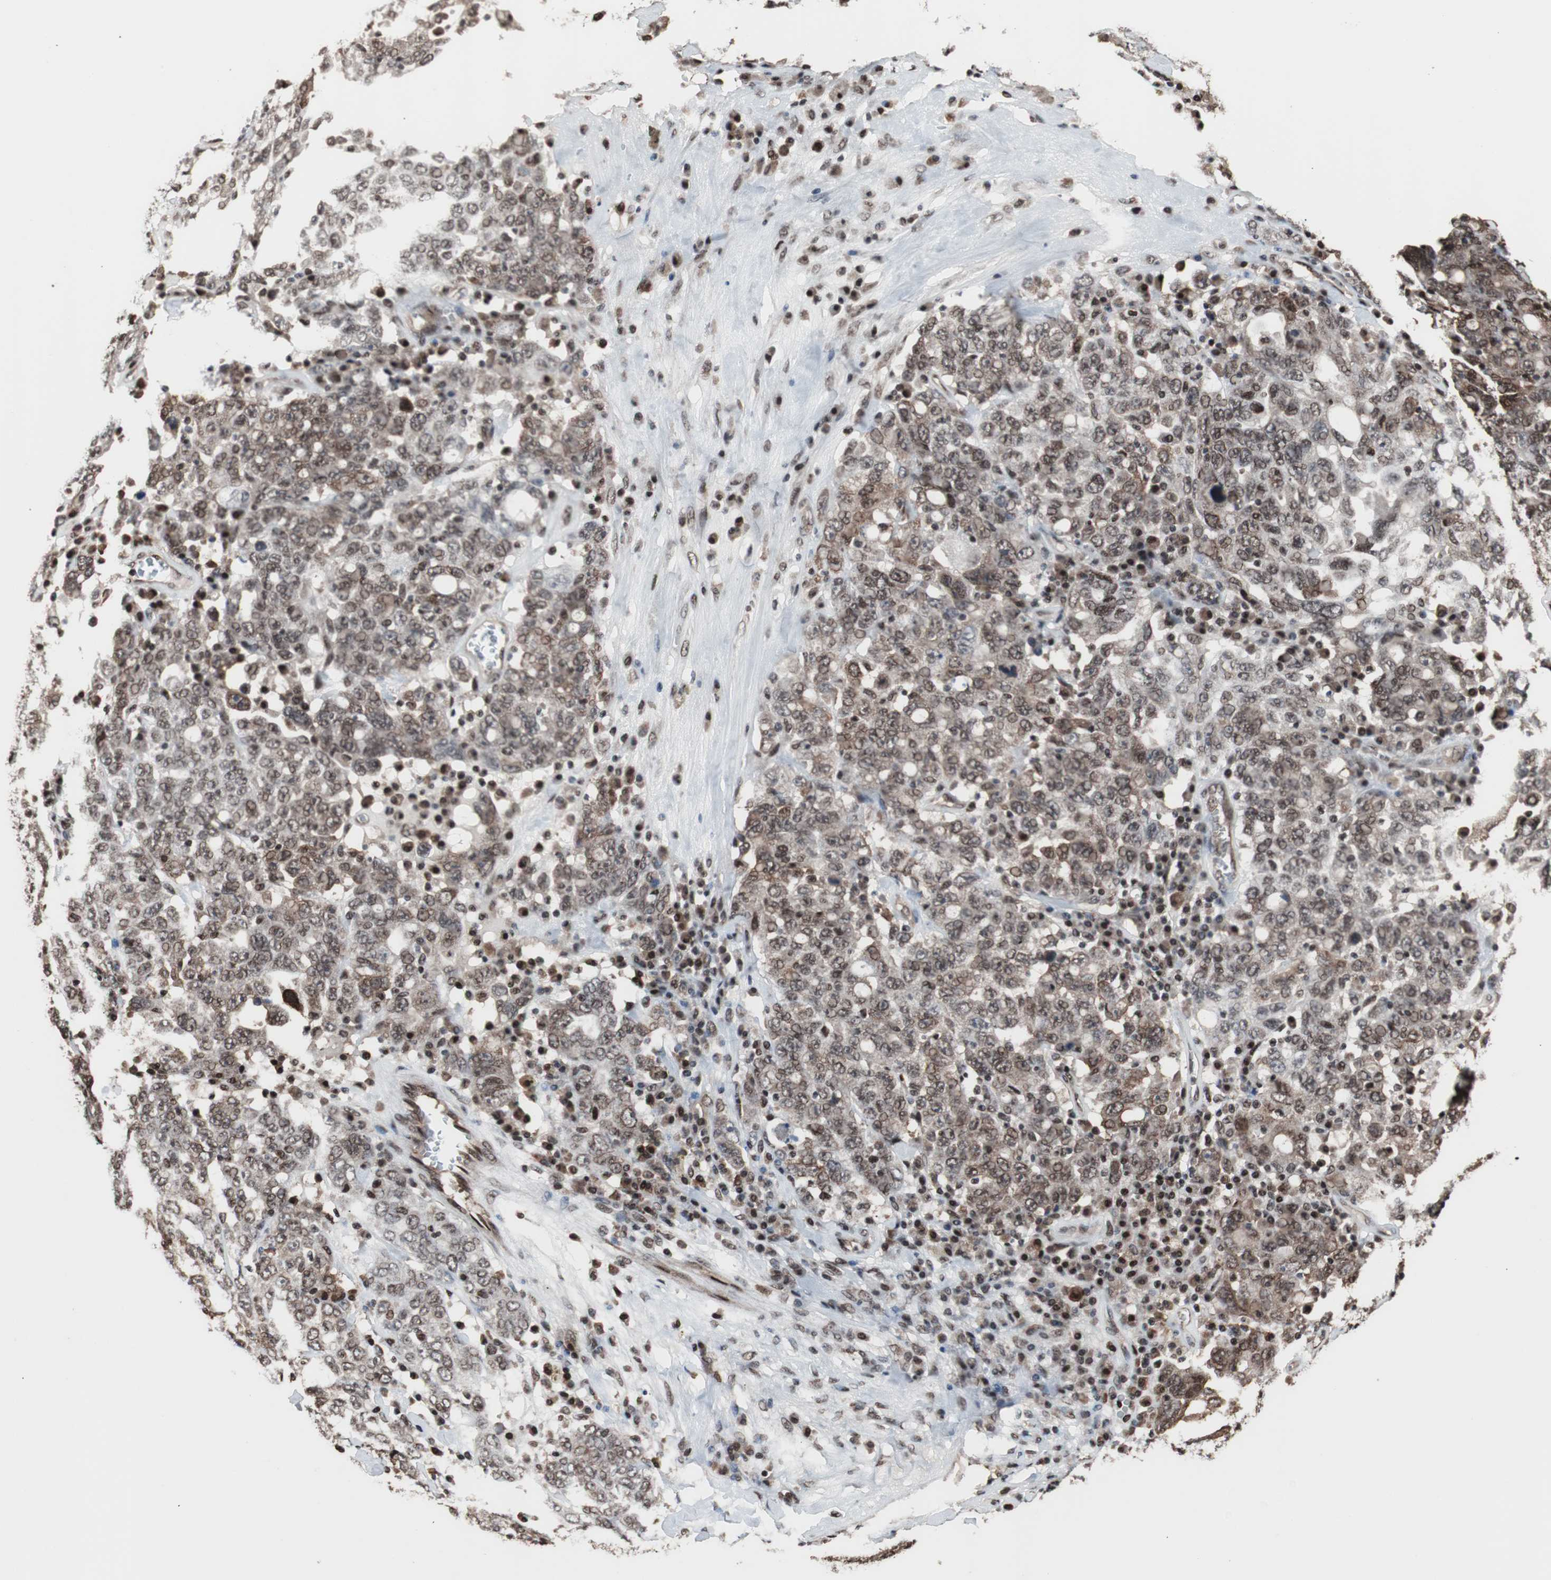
{"staining": {"intensity": "moderate", "quantity": ">75%", "location": "nuclear"}, "tissue": "ovarian cancer", "cell_type": "Tumor cells", "image_type": "cancer", "snomed": [{"axis": "morphology", "description": "Carcinoma, endometroid"}, {"axis": "topography", "description": "Ovary"}], "caption": "Moderate nuclear protein expression is appreciated in about >75% of tumor cells in ovarian cancer (endometroid carcinoma).", "gene": "POGZ", "patient": {"sex": "female", "age": 62}}